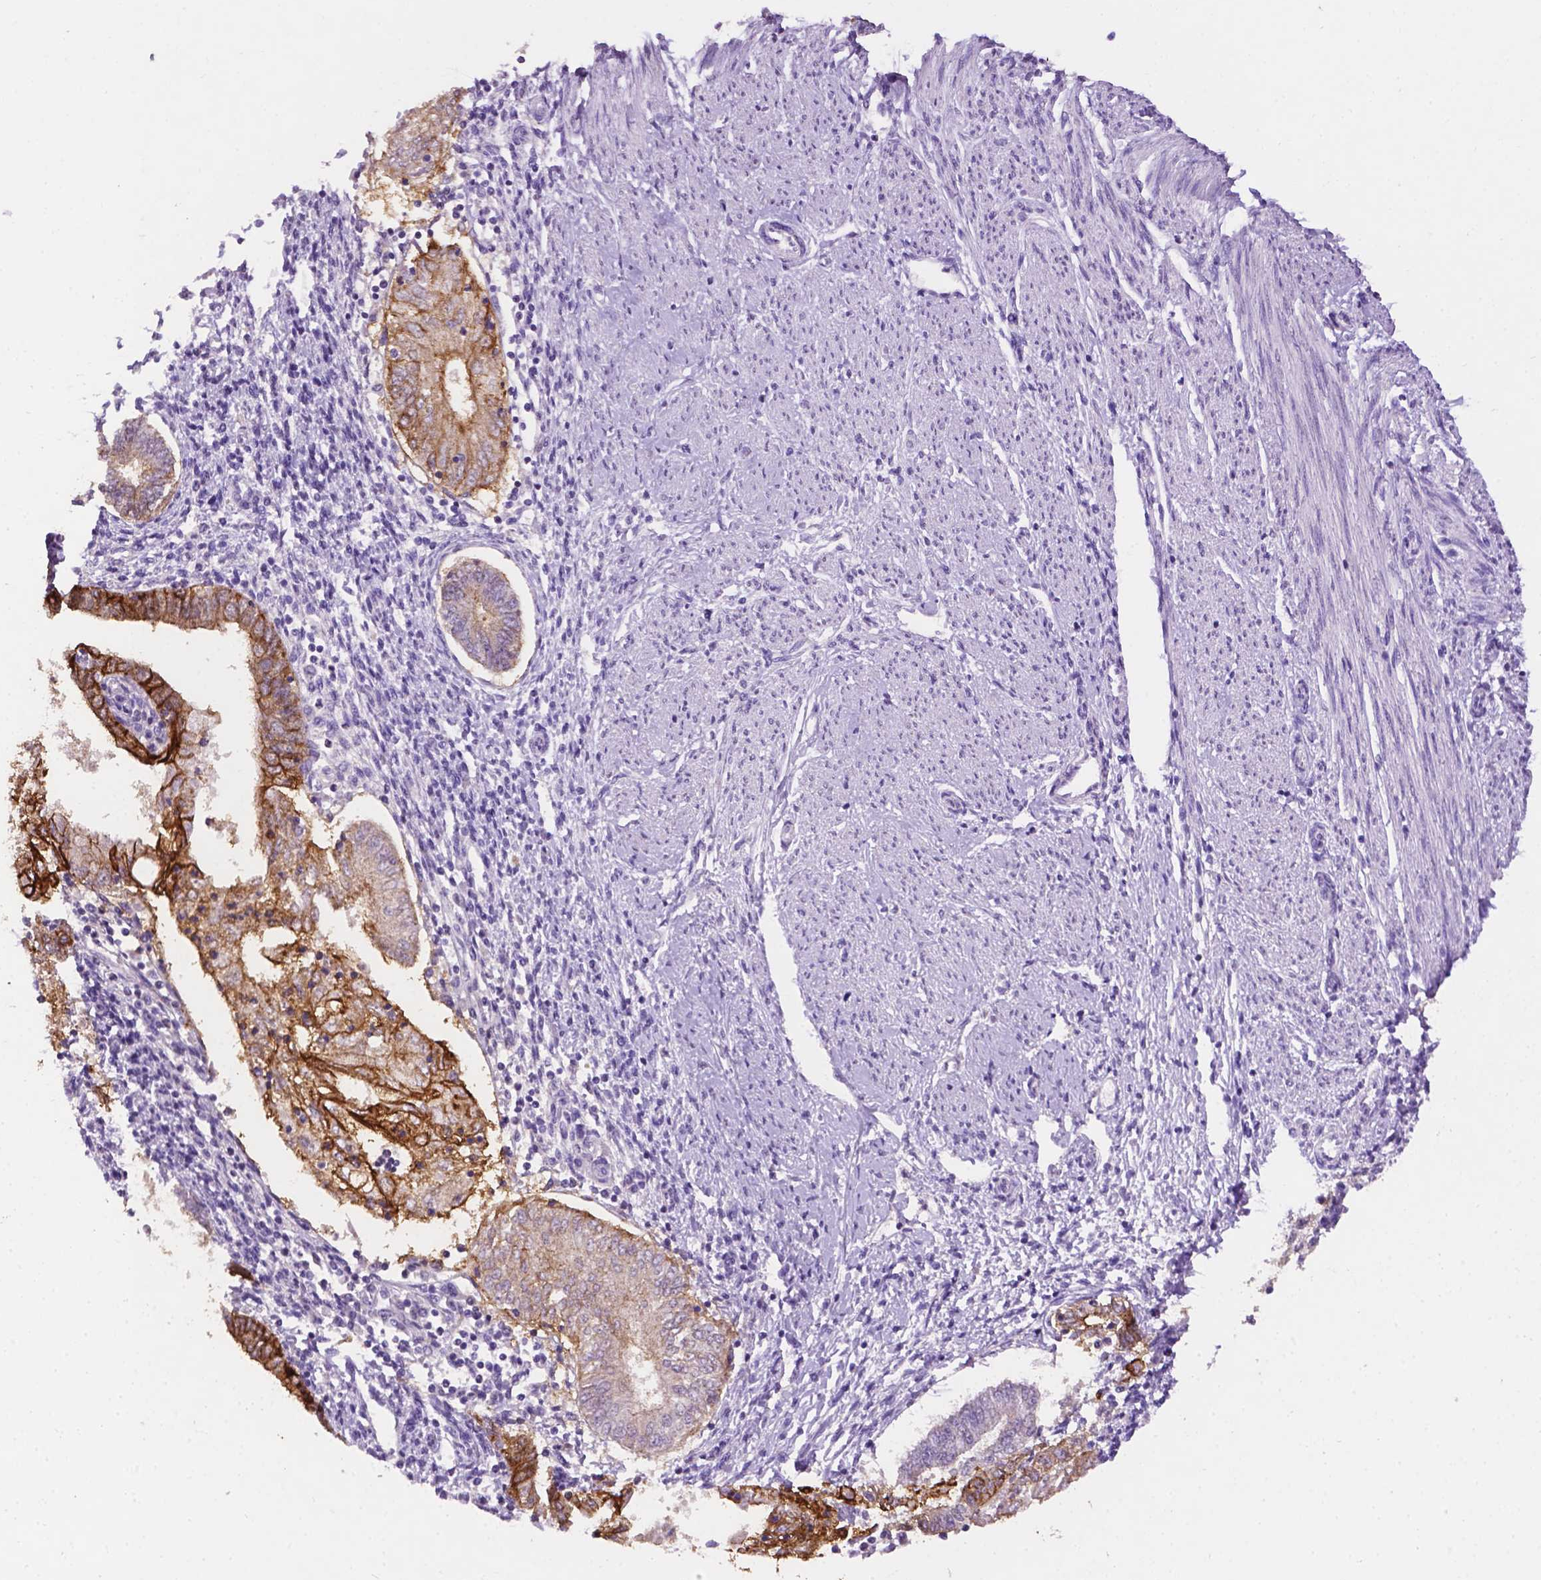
{"staining": {"intensity": "strong", "quantity": "<25%", "location": "cytoplasmic/membranous"}, "tissue": "endometrial cancer", "cell_type": "Tumor cells", "image_type": "cancer", "snomed": [{"axis": "morphology", "description": "Adenocarcinoma, NOS"}, {"axis": "topography", "description": "Endometrium"}], "caption": "Human endometrial adenocarcinoma stained with a brown dye shows strong cytoplasmic/membranous positive expression in approximately <25% of tumor cells.", "gene": "TACSTD2", "patient": {"sex": "female", "age": 68}}